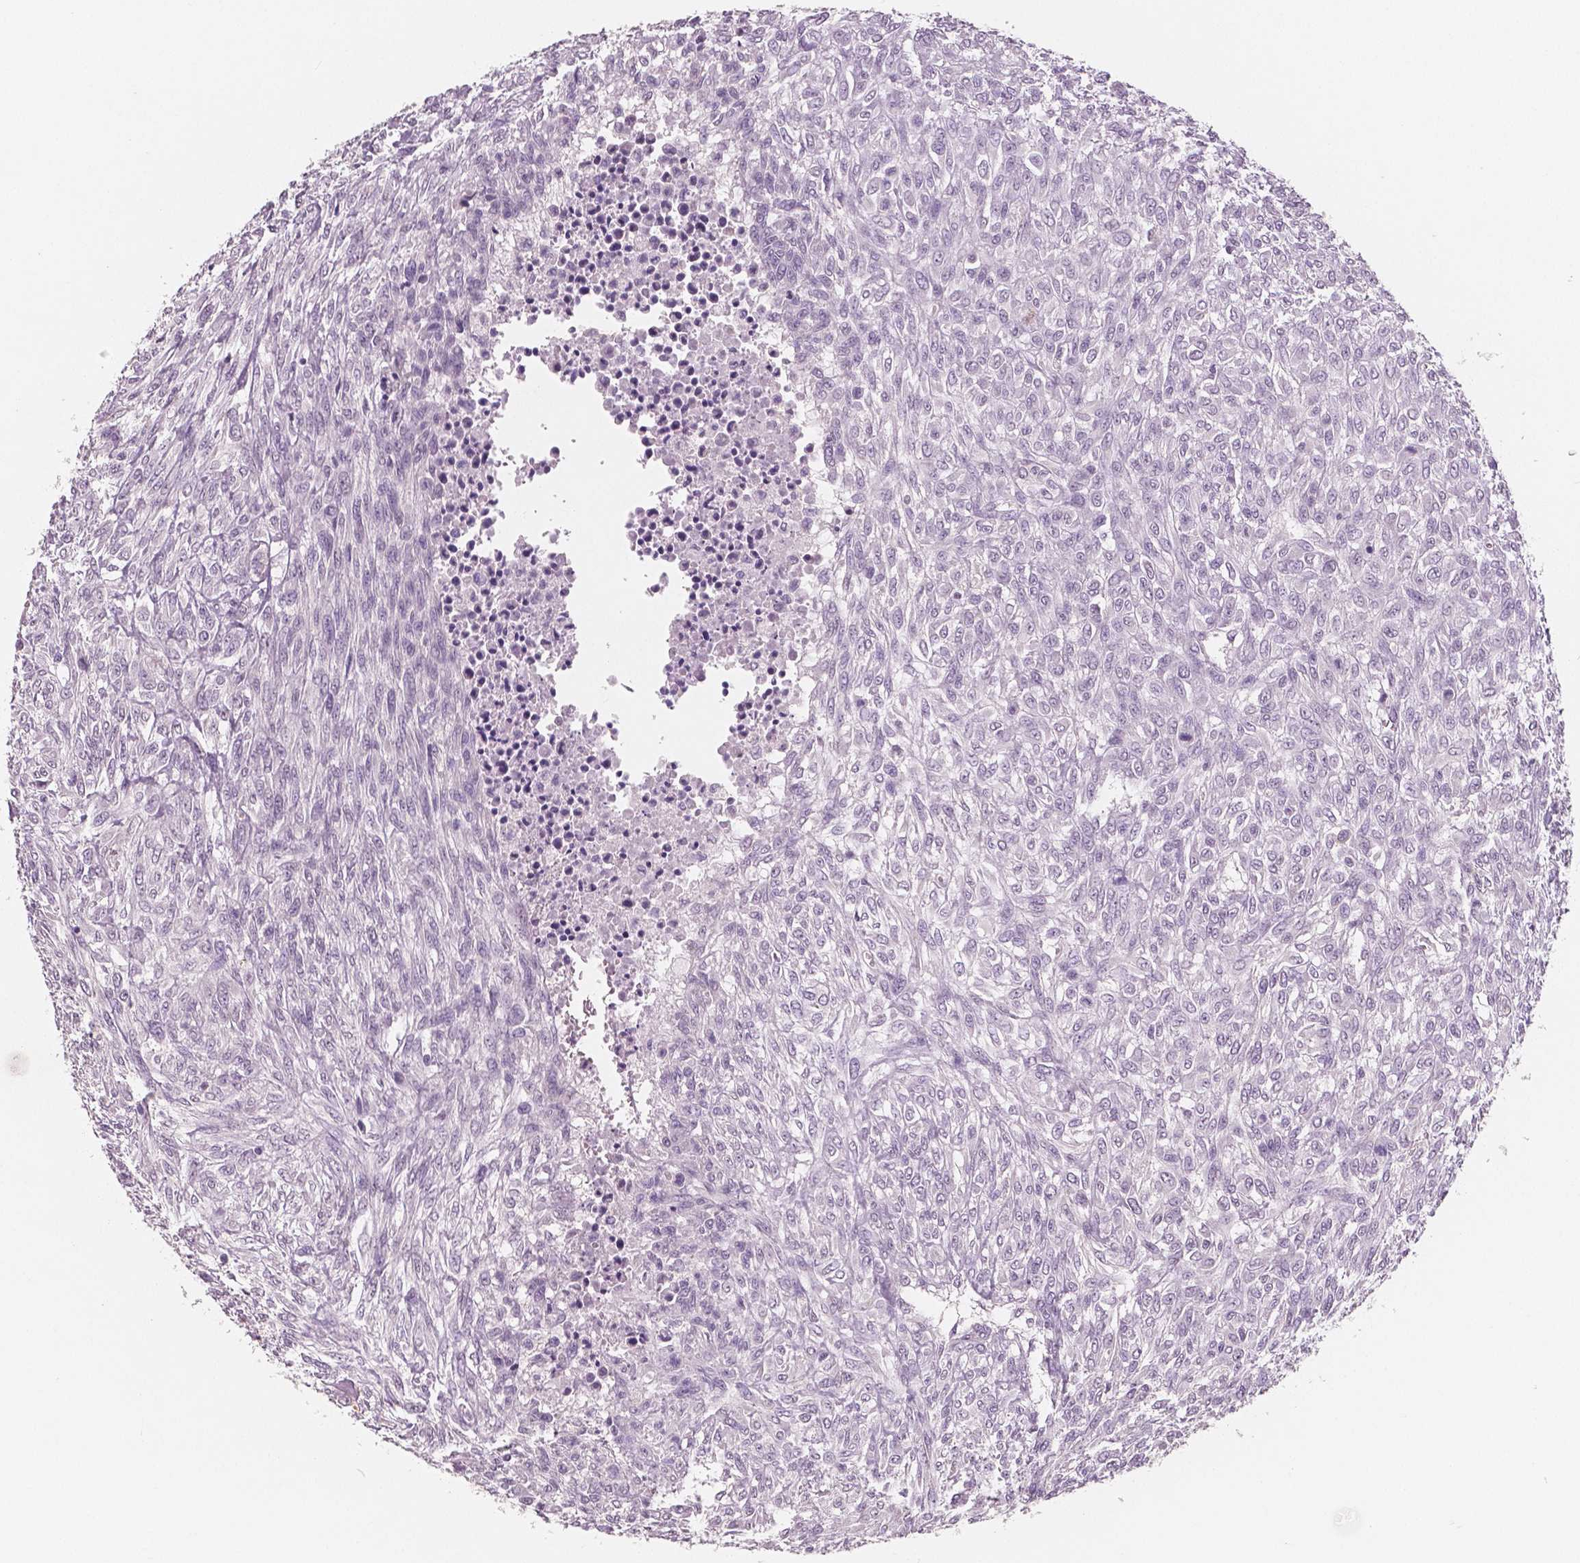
{"staining": {"intensity": "negative", "quantity": "none", "location": "none"}, "tissue": "renal cancer", "cell_type": "Tumor cells", "image_type": "cancer", "snomed": [{"axis": "morphology", "description": "Adenocarcinoma, NOS"}, {"axis": "topography", "description": "Kidney"}], "caption": "Adenocarcinoma (renal) stained for a protein using IHC displays no expression tumor cells.", "gene": "KIT", "patient": {"sex": "male", "age": 58}}